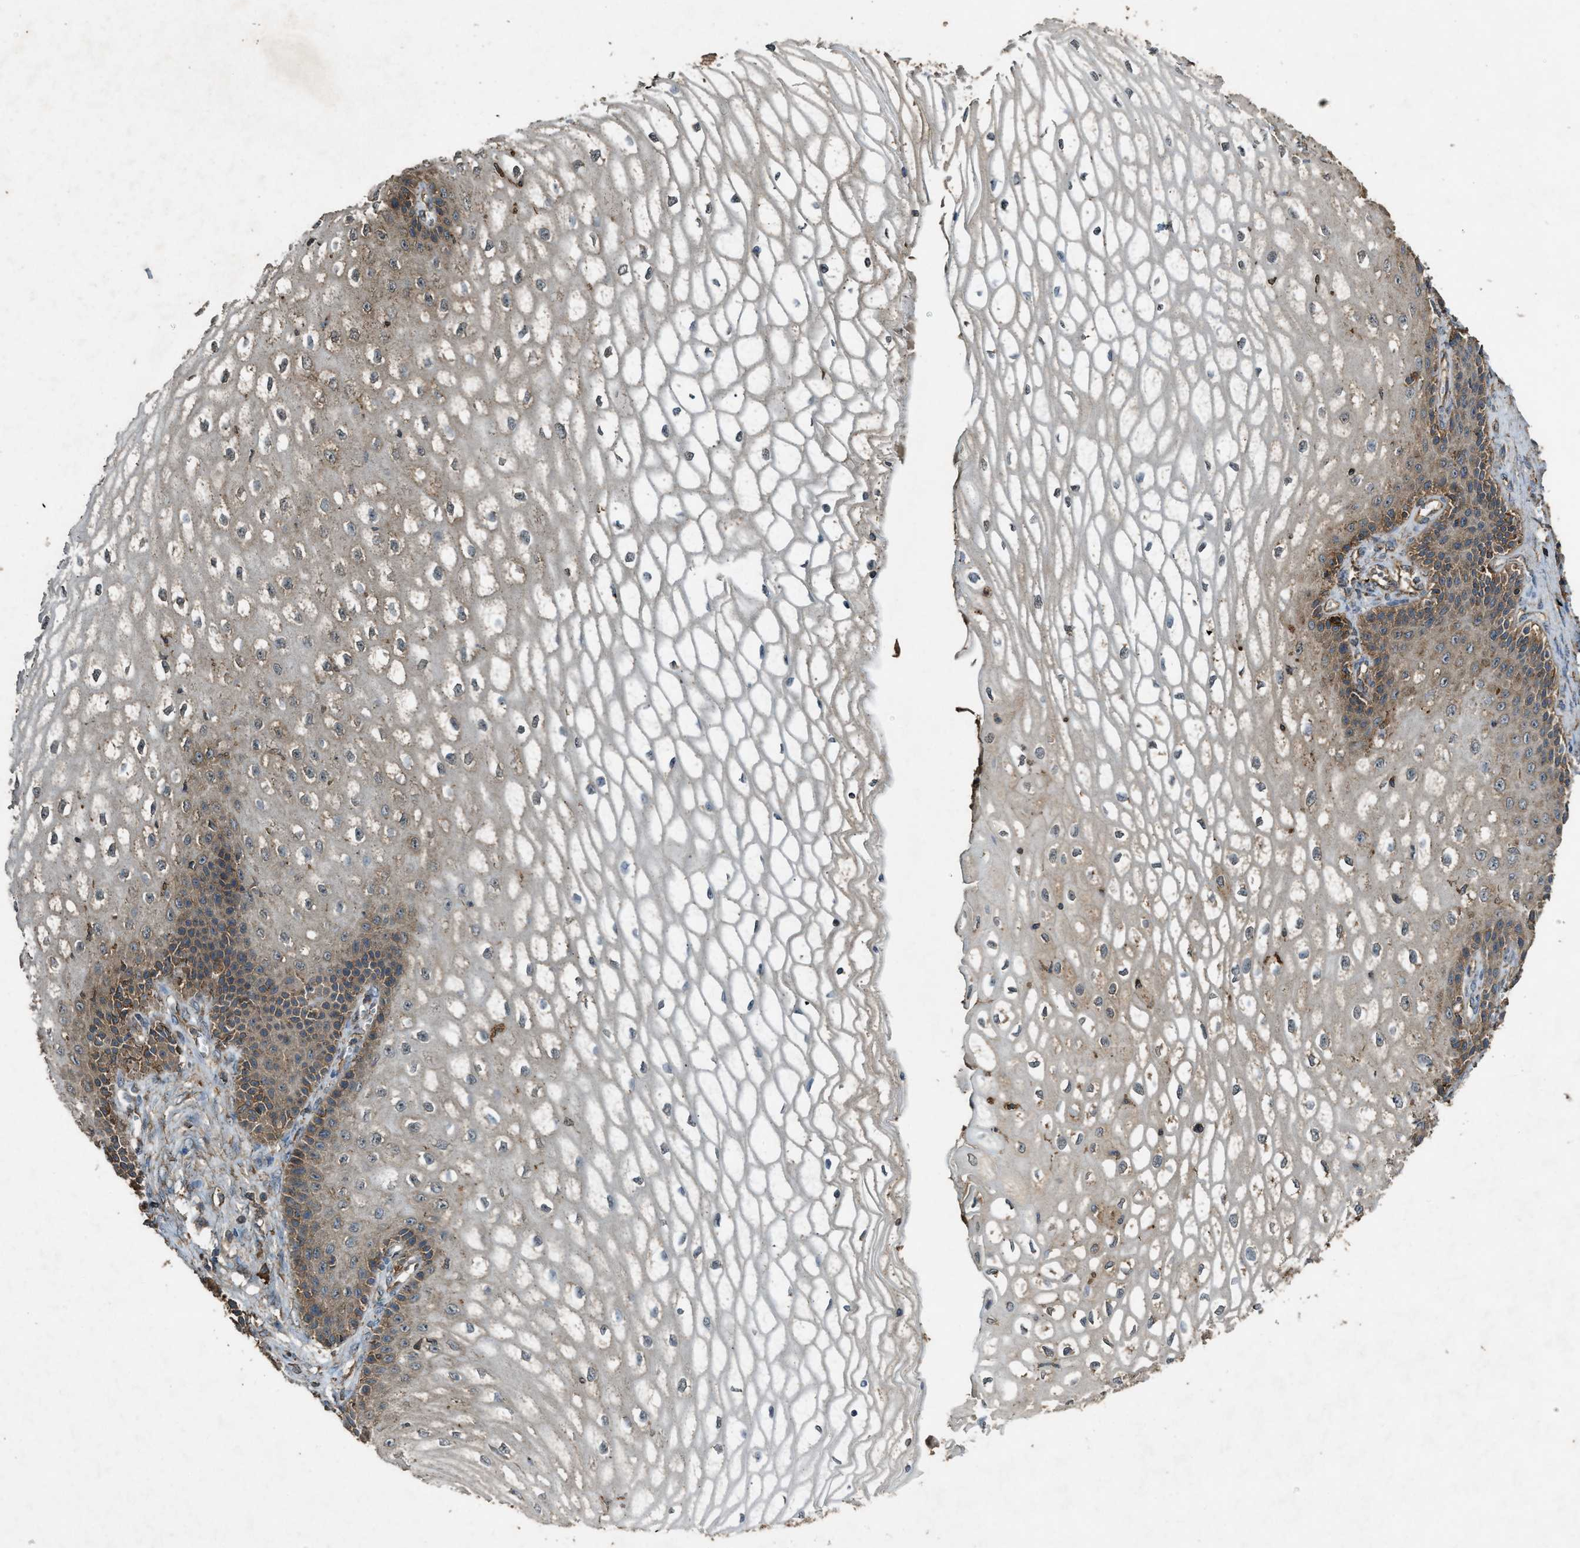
{"staining": {"intensity": "strong", "quantity": ">75%", "location": "cytoplasmic/membranous"}, "tissue": "cervical cancer", "cell_type": "Tumor cells", "image_type": "cancer", "snomed": [{"axis": "morphology", "description": "Adenocarcinoma, NOS"}, {"axis": "topography", "description": "Cervix"}], "caption": "The photomicrograph displays a brown stain indicating the presence of a protein in the cytoplasmic/membranous of tumor cells in adenocarcinoma (cervical).", "gene": "MAP3K8", "patient": {"sex": "female", "age": 44}}